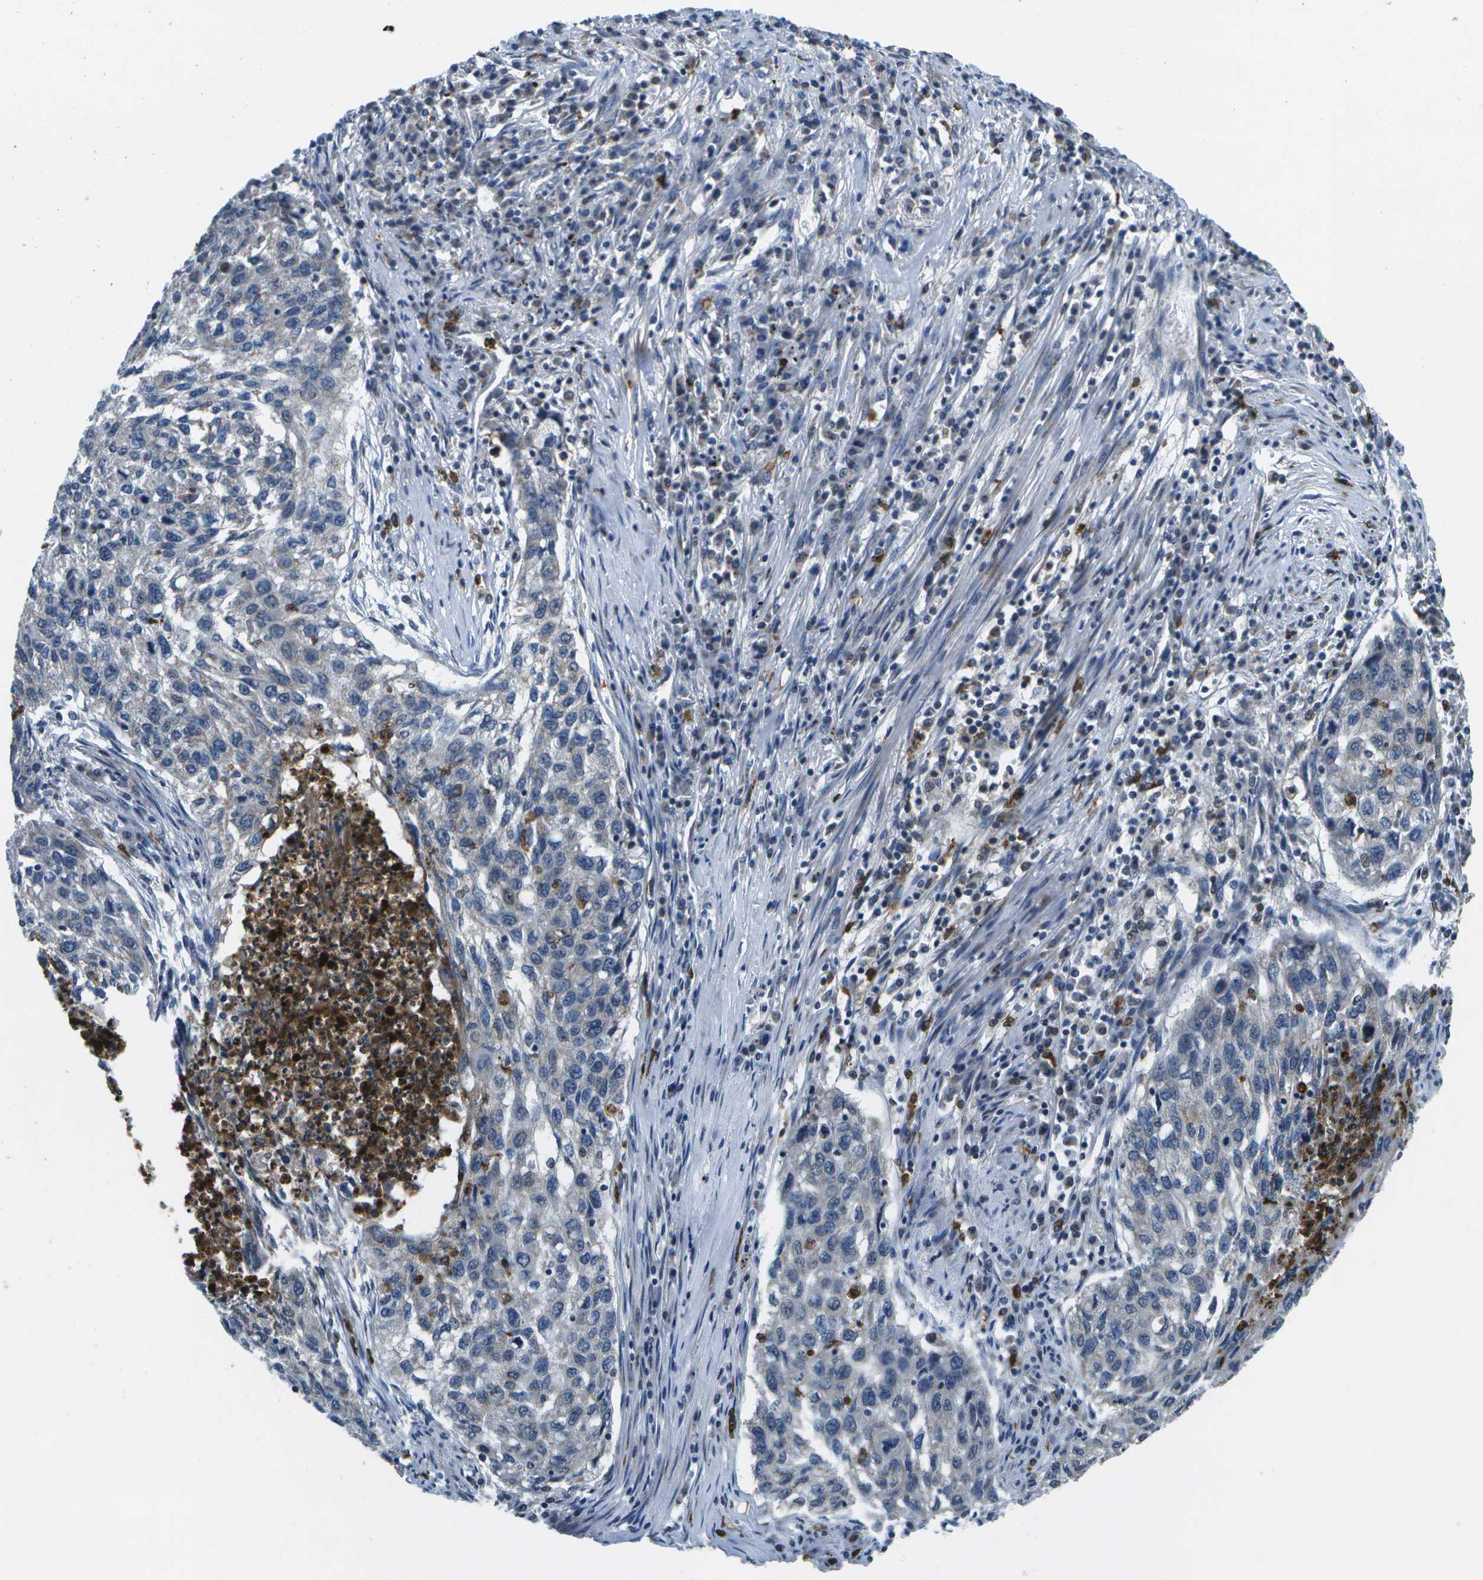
{"staining": {"intensity": "negative", "quantity": "none", "location": "none"}, "tissue": "lung cancer", "cell_type": "Tumor cells", "image_type": "cancer", "snomed": [{"axis": "morphology", "description": "Squamous cell carcinoma, NOS"}, {"axis": "topography", "description": "Lung"}], "caption": "High power microscopy histopathology image of an immunohistochemistry image of lung cancer (squamous cell carcinoma), revealing no significant expression in tumor cells.", "gene": "GALNT15", "patient": {"sex": "female", "age": 63}}